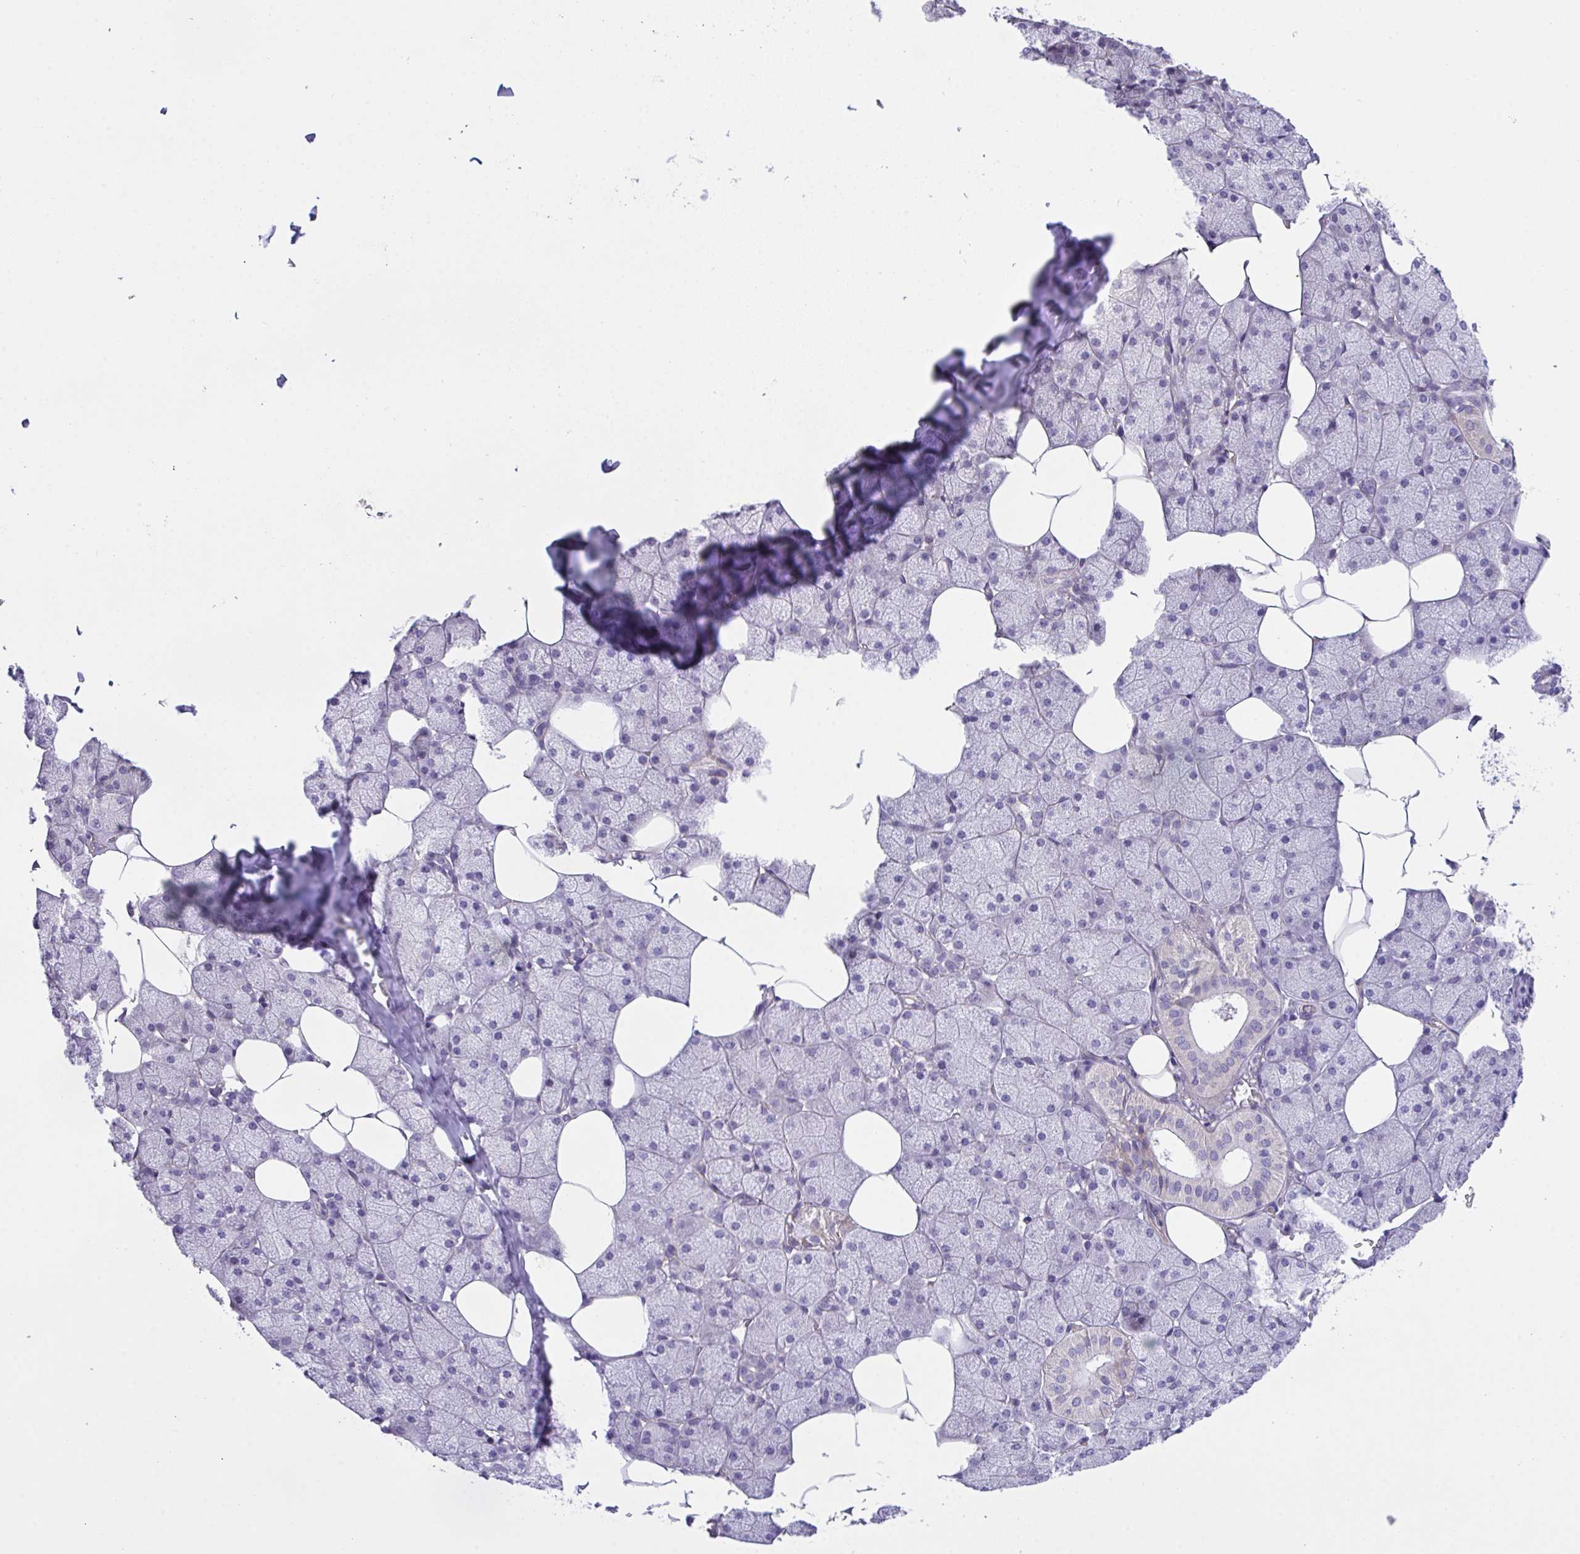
{"staining": {"intensity": "negative", "quantity": "none", "location": "none"}, "tissue": "salivary gland", "cell_type": "Glandular cells", "image_type": "normal", "snomed": [{"axis": "morphology", "description": "Normal tissue, NOS"}, {"axis": "topography", "description": "Salivary gland"}, {"axis": "topography", "description": "Peripheral nerve tissue"}], "caption": "Immunohistochemistry image of unremarkable salivary gland stained for a protein (brown), which exhibits no staining in glandular cells. (DAB (3,3'-diaminobenzidine) IHC visualized using brightfield microscopy, high magnification).", "gene": "RHOXF1", "patient": {"sex": "male", "age": 38}}